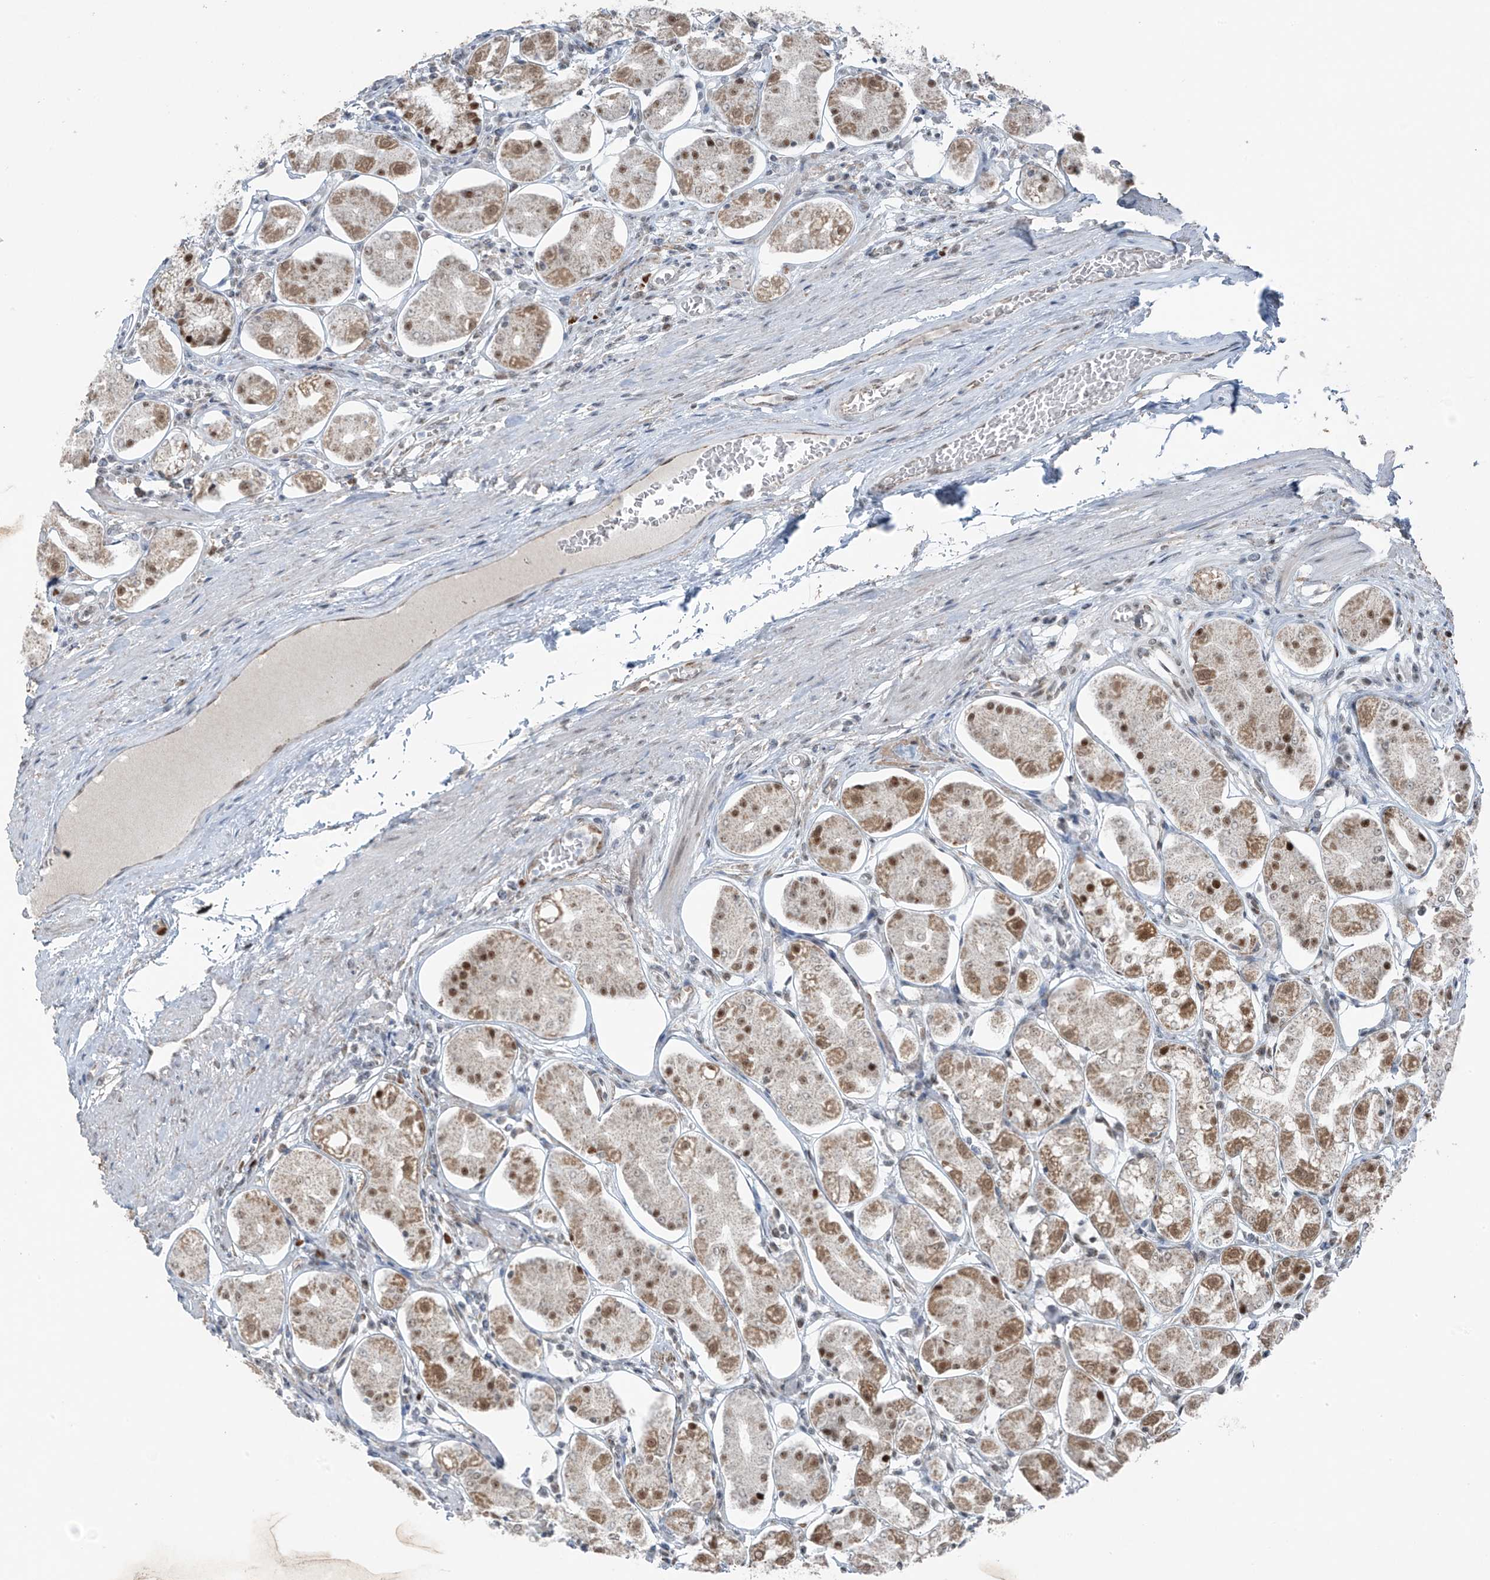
{"staining": {"intensity": "strong", "quantity": "25%-75%", "location": "cytoplasmic/membranous,nuclear"}, "tissue": "stomach", "cell_type": "Glandular cells", "image_type": "normal", "snomed": [{"axis": "morphology", "description": "Normal tissue, NOS"}, {"axis": "topography", "description": "Stomach, lower"}], "caption": "A brown stain highlights strong cytoplasmic/membranous,nuclear staining of a protein in glandular cells of normal stomach.", "gene": "WRNIP1", "patient": {"sex": "female", "age": 56}}